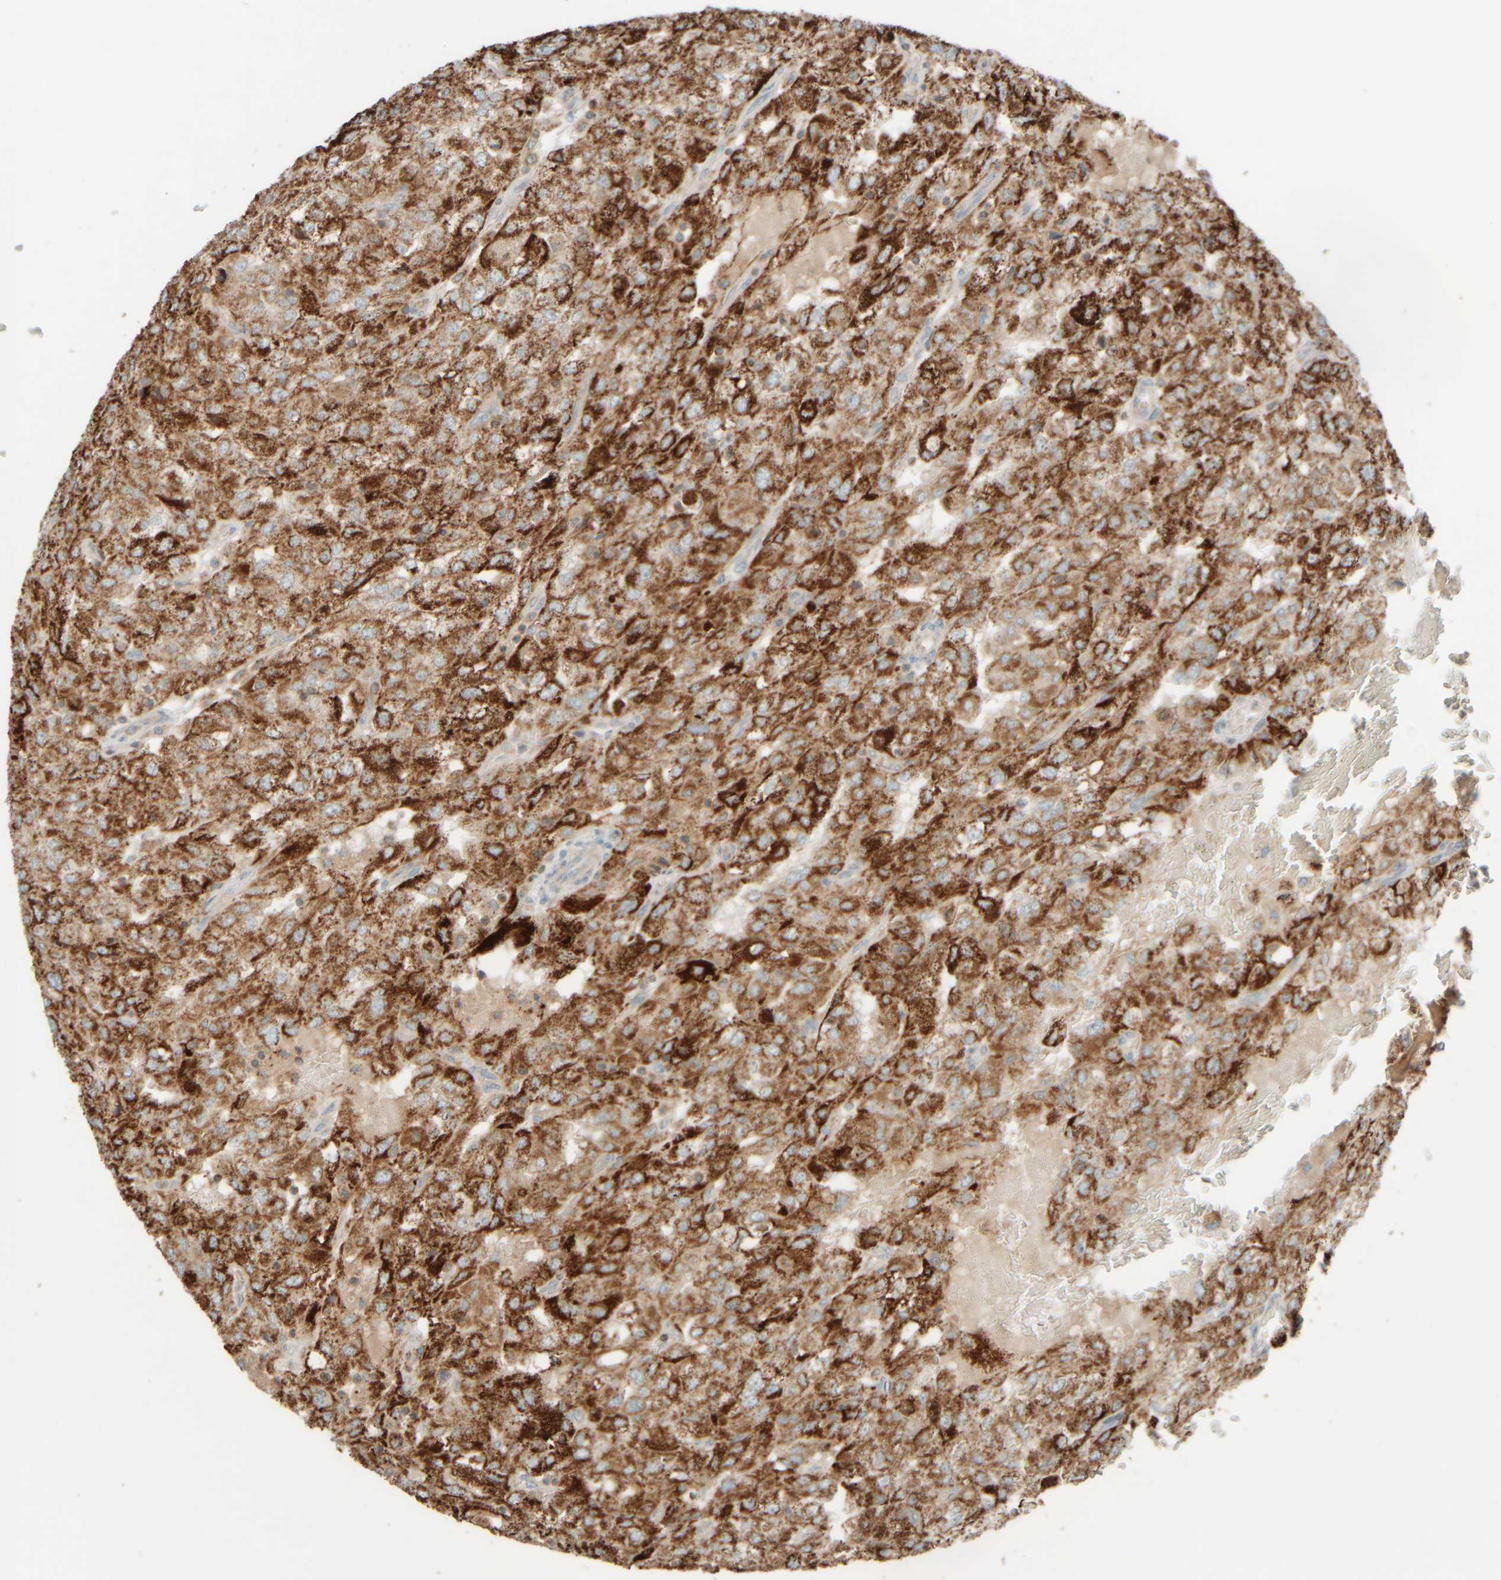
{"staining": {"intensity": "strong", "quantity": ">75%", "location": "cytoplasmic/membranous"}, "tissue": "renal cancer", "cell_type": "Tumor cells", "image_type": "cancer", "snomed": [{"axis": "morphology", "description": "Adenocarcinoma, NOS"}, {"axis": "topography", "description": "Kidney"}], "caption": "An immunohistochemistry histopathology image of neoplastic tissue is shown. Protein staining in brown labels strong cytoplasmic/membranous positivity in adenocarcinoma (renal) within tumor cells.", "gene": "SPAG5", "patient": {"sex": "female", "age": 54}}